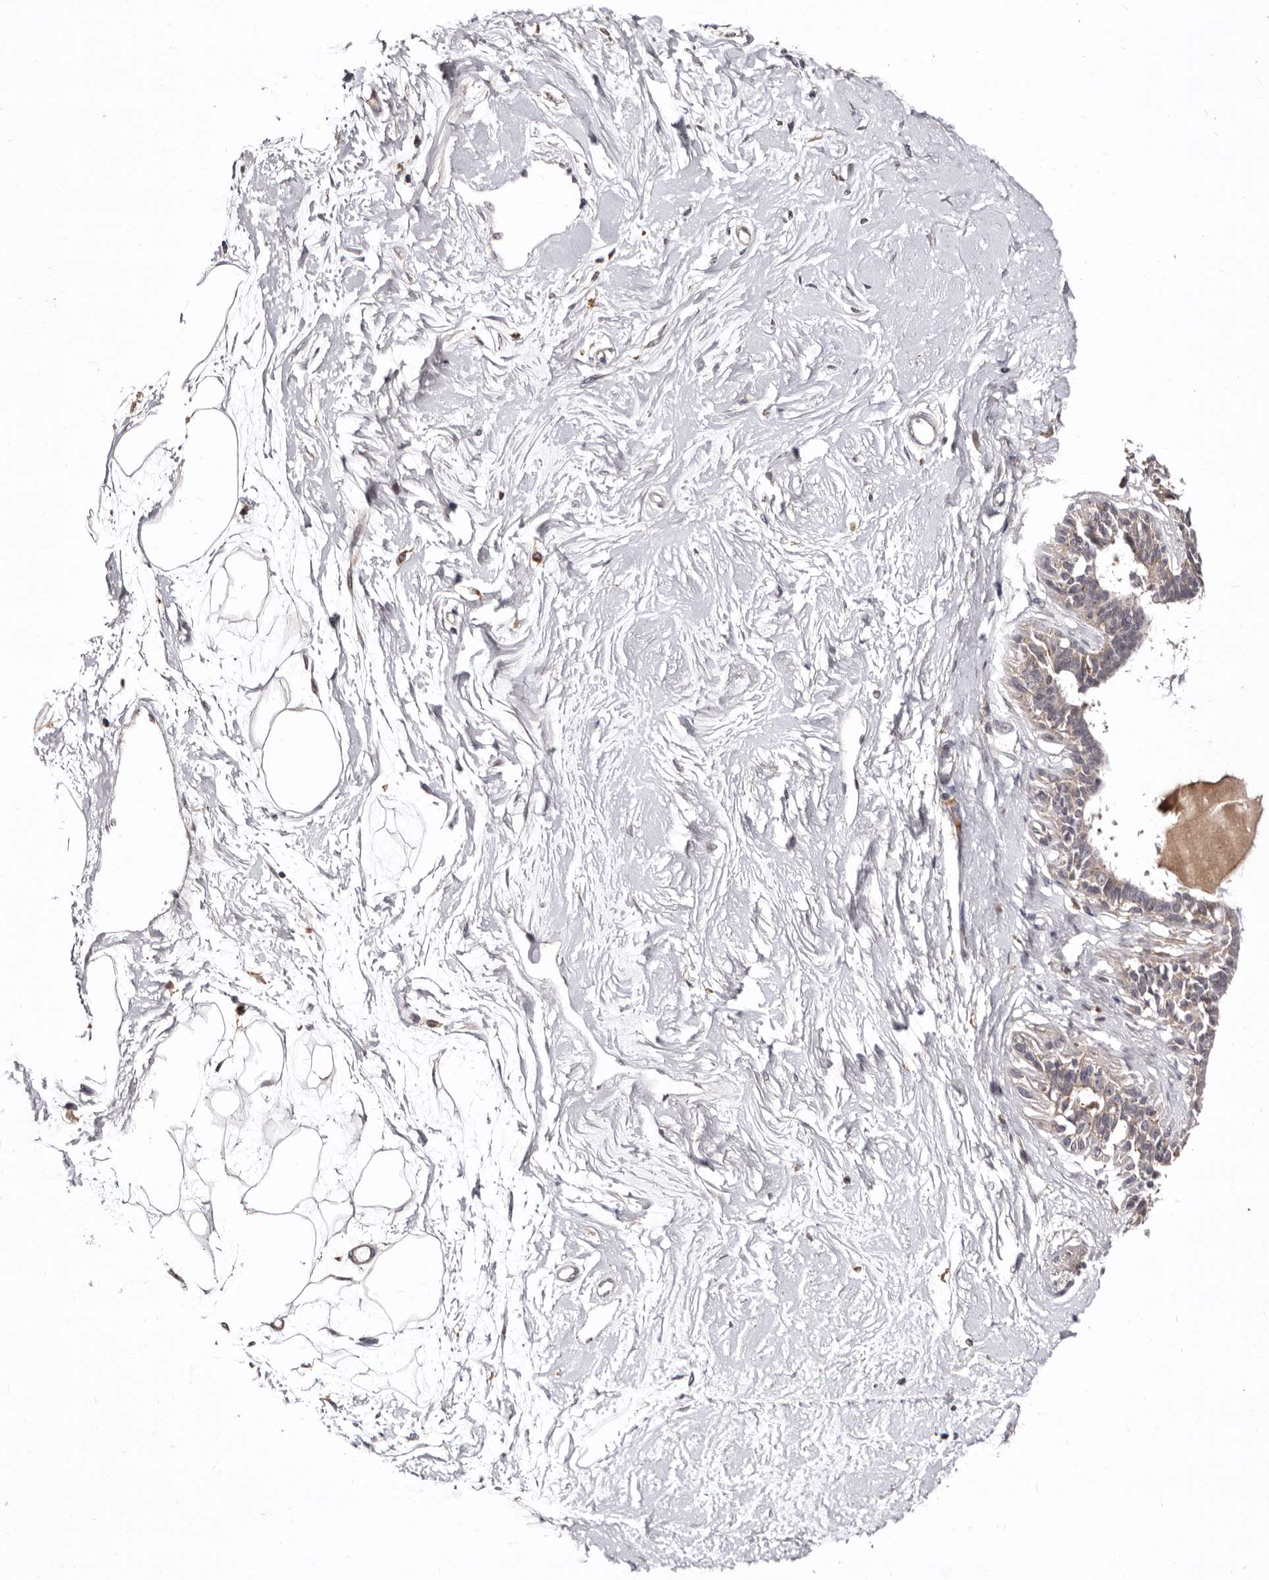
{"staining": {"intensity": "weak", "quantity": ">75%", "location": "cytoplasmic/membranous"}, "tissue": "breast", "cell_type": "Adipocytes", "image_type": "normal", "snomed": [{"axis": "morphology", "description": "Normal tissue, NOS"}, {"axis": "topography", "description": "Breast"}], "caption": "This is an image of IHC staining of unremarkable breast, which shows weak expression in the cytoplasmic/membranous of adipocytes.", "gene": "CDCA8", "patient": {"sex": "female", "age": 45}}